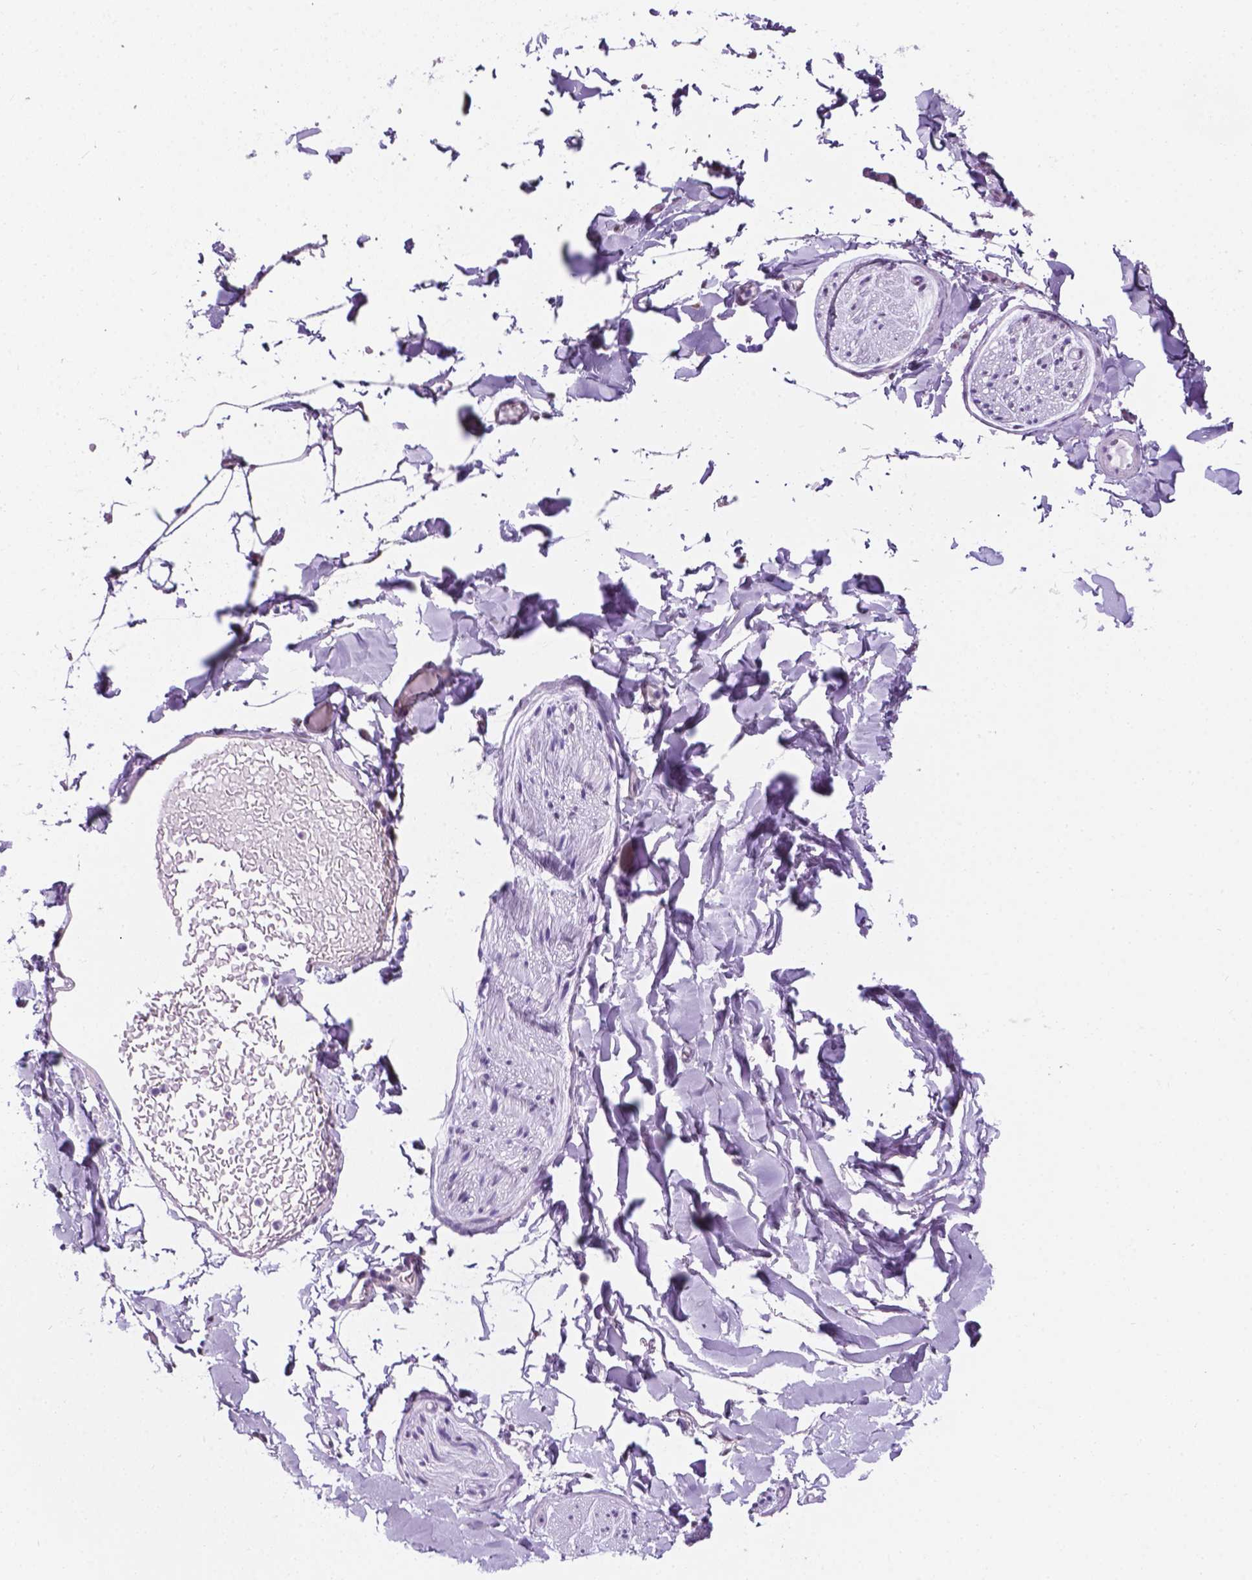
{"staining": {"intensity": "negative", "quantity": "none", "location": "none"}, "tissue": "adipose tissue", "cell_type": "Adipocytes", "image_type": "normal", "snomed": [{"axis": "morphology", "description": "Normal tissue, NOS"}, {"axis": "topography", "description": "Gallbladder"}, {"axis": "topography", "description": "Peripheral nerve tissue"}], "caption": "High power microscopy micrograph of an immunohistochemistry micrograph of benign adipose tissue, revealing no significant staining in adipocytes.", "gene": "TMEM210", "patient": {"sex": "female", "age": 45}}